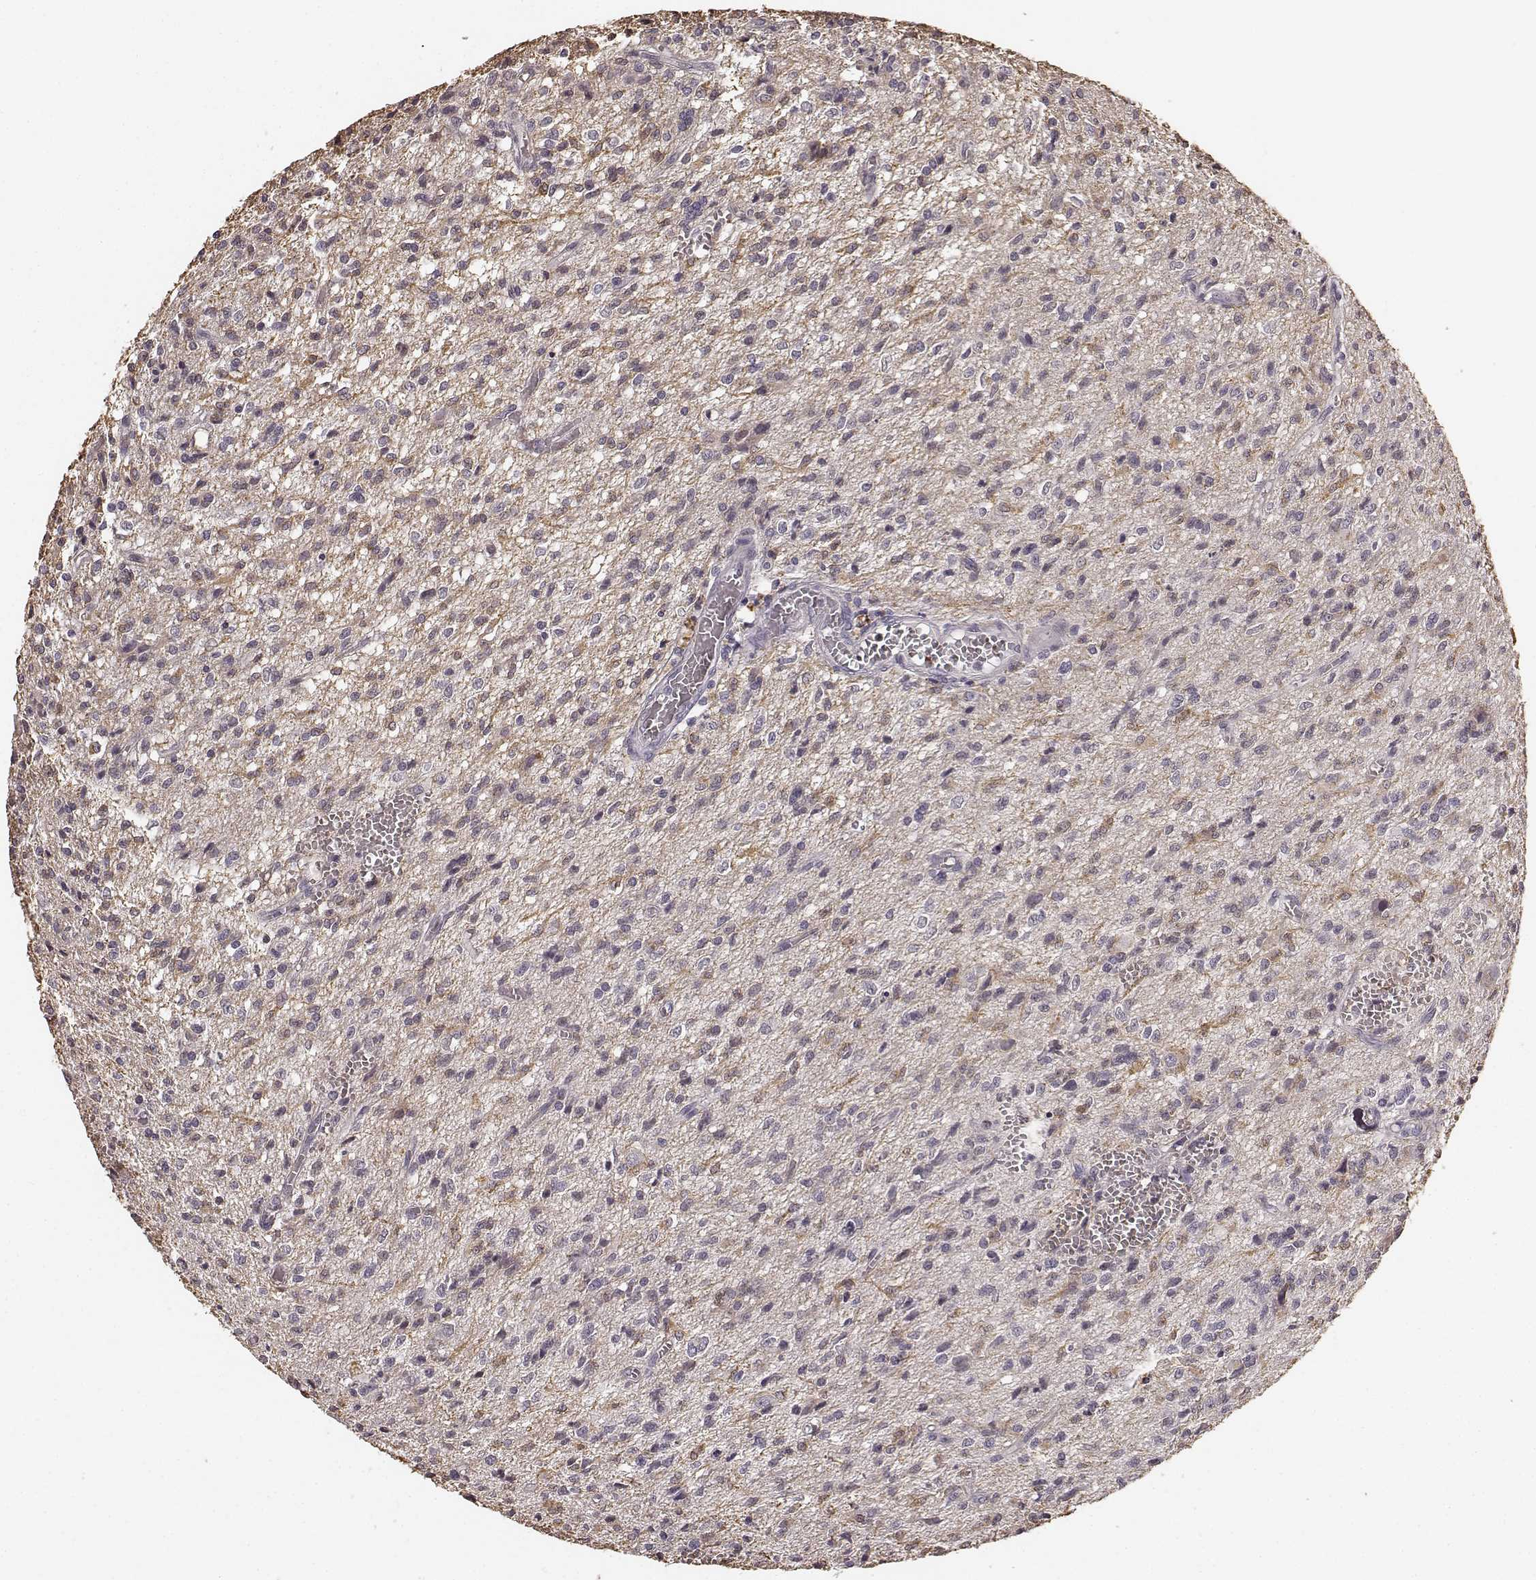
{"staining": {"intensity": "weak", "quantity": "25%-75%", "location": "cytoplasmic/membranous"}, "tissue": "glioma", "cell_type": "Tumor cells", "image_type": "cancer", "snomed": [{"axis": "morphology", "description": "Glioma, malignant, Low grade"}, {"axis": "topography", "description": "Brain"}], "caption": "A high-resolution histopathology image shows immunohistochemistry staining of glioma, which reveals weak cytoplasmic/membranous expression in approximately 25%-75% of tumor cells.", "gene": "RIT2", "patient": {"sex": "male", "age": 64}}